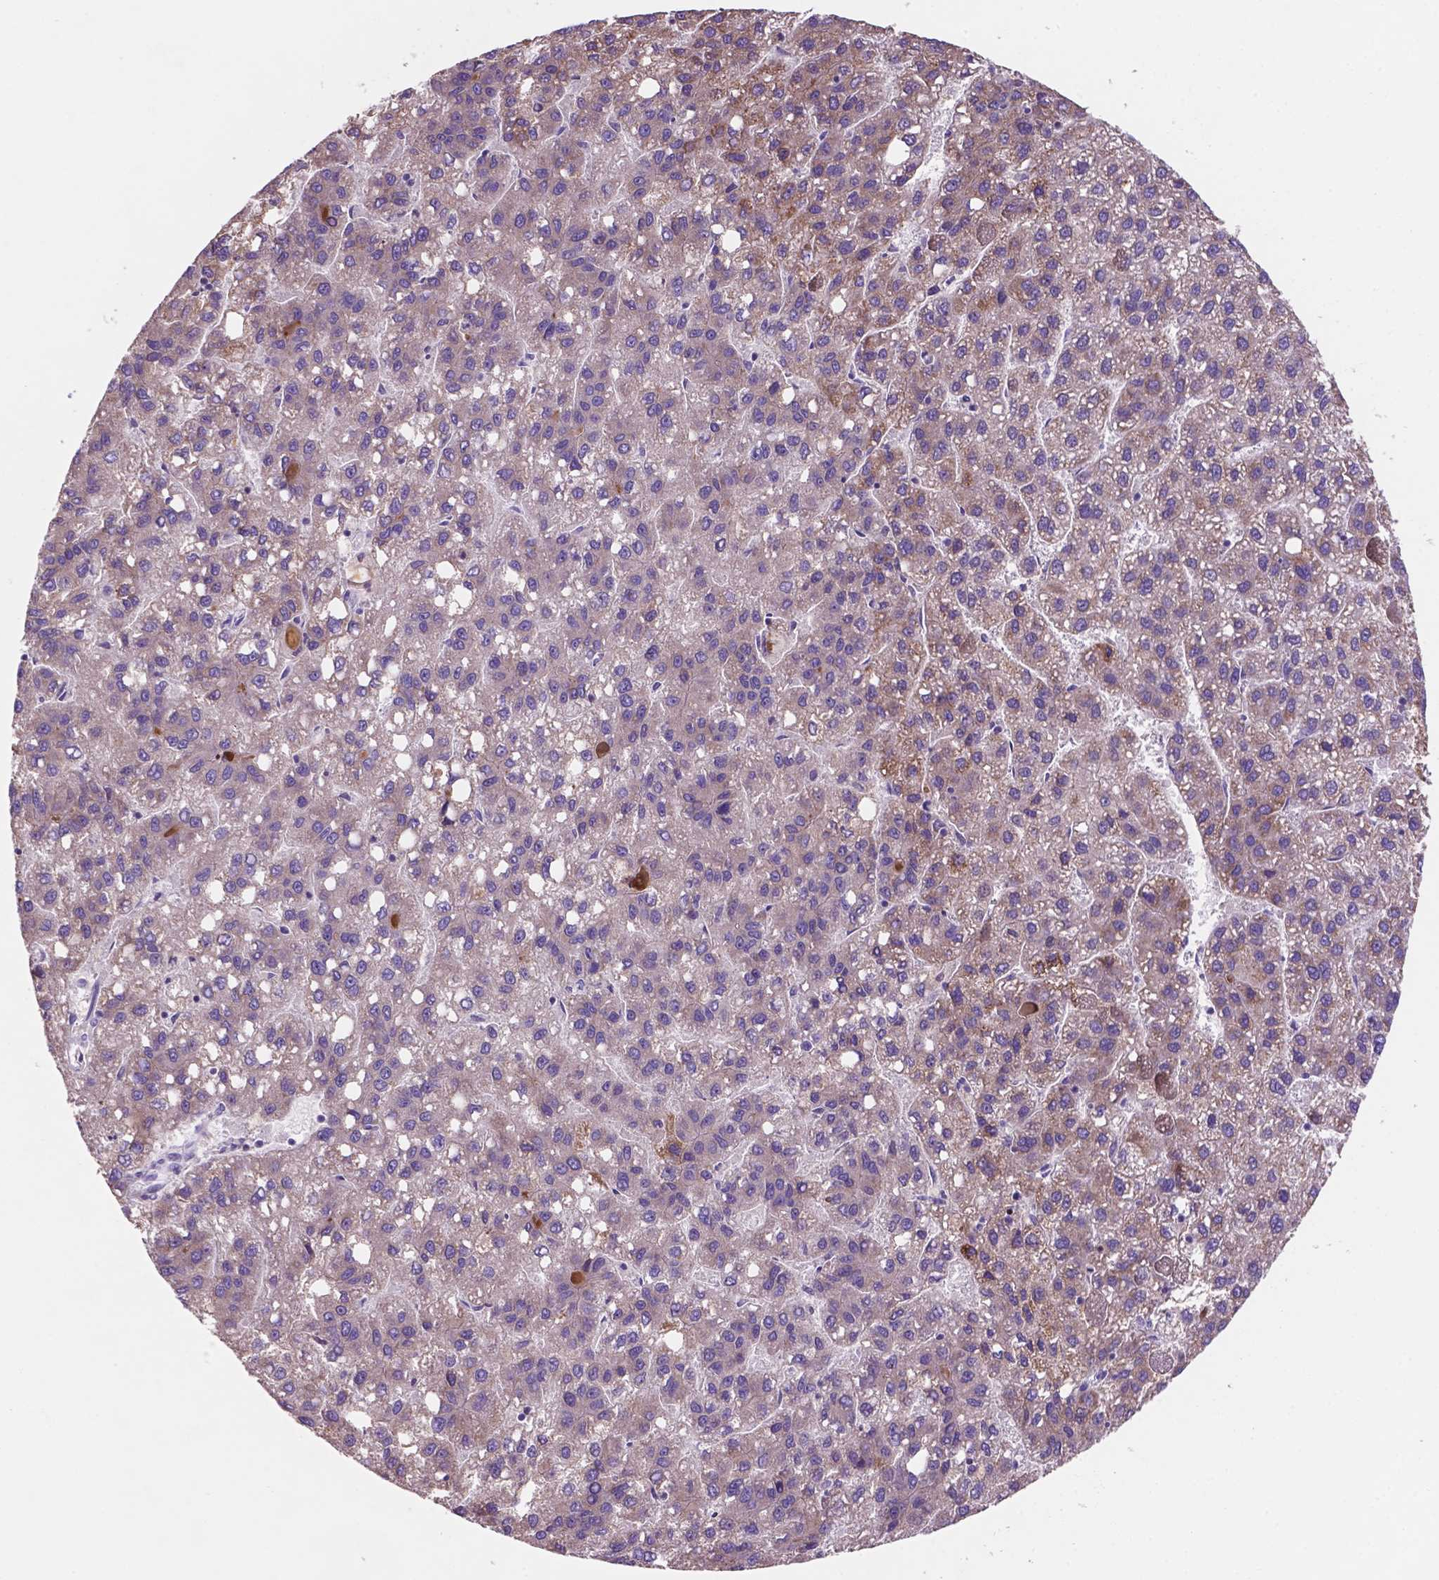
{"staining": {"intensity": "weak", "quantity": "<25%", "location": "cytoplasmic/membranous"}, "tissue": "liver cancer", "cell_type": "Tumor cells", "image_type": "cancer", "snomed": [{"axis": "morphology", "description": "Carcinoma, Hepatocellular, NOS"}, {"axis": "topography", "description": "Liver"}], "caption": "IHC of liver cancer (hepatocellular carcinoma) exhibits no staining in tumor cells.", "gene": "MKRN2OS", "patient": {"sex": "female", "age": 82}}